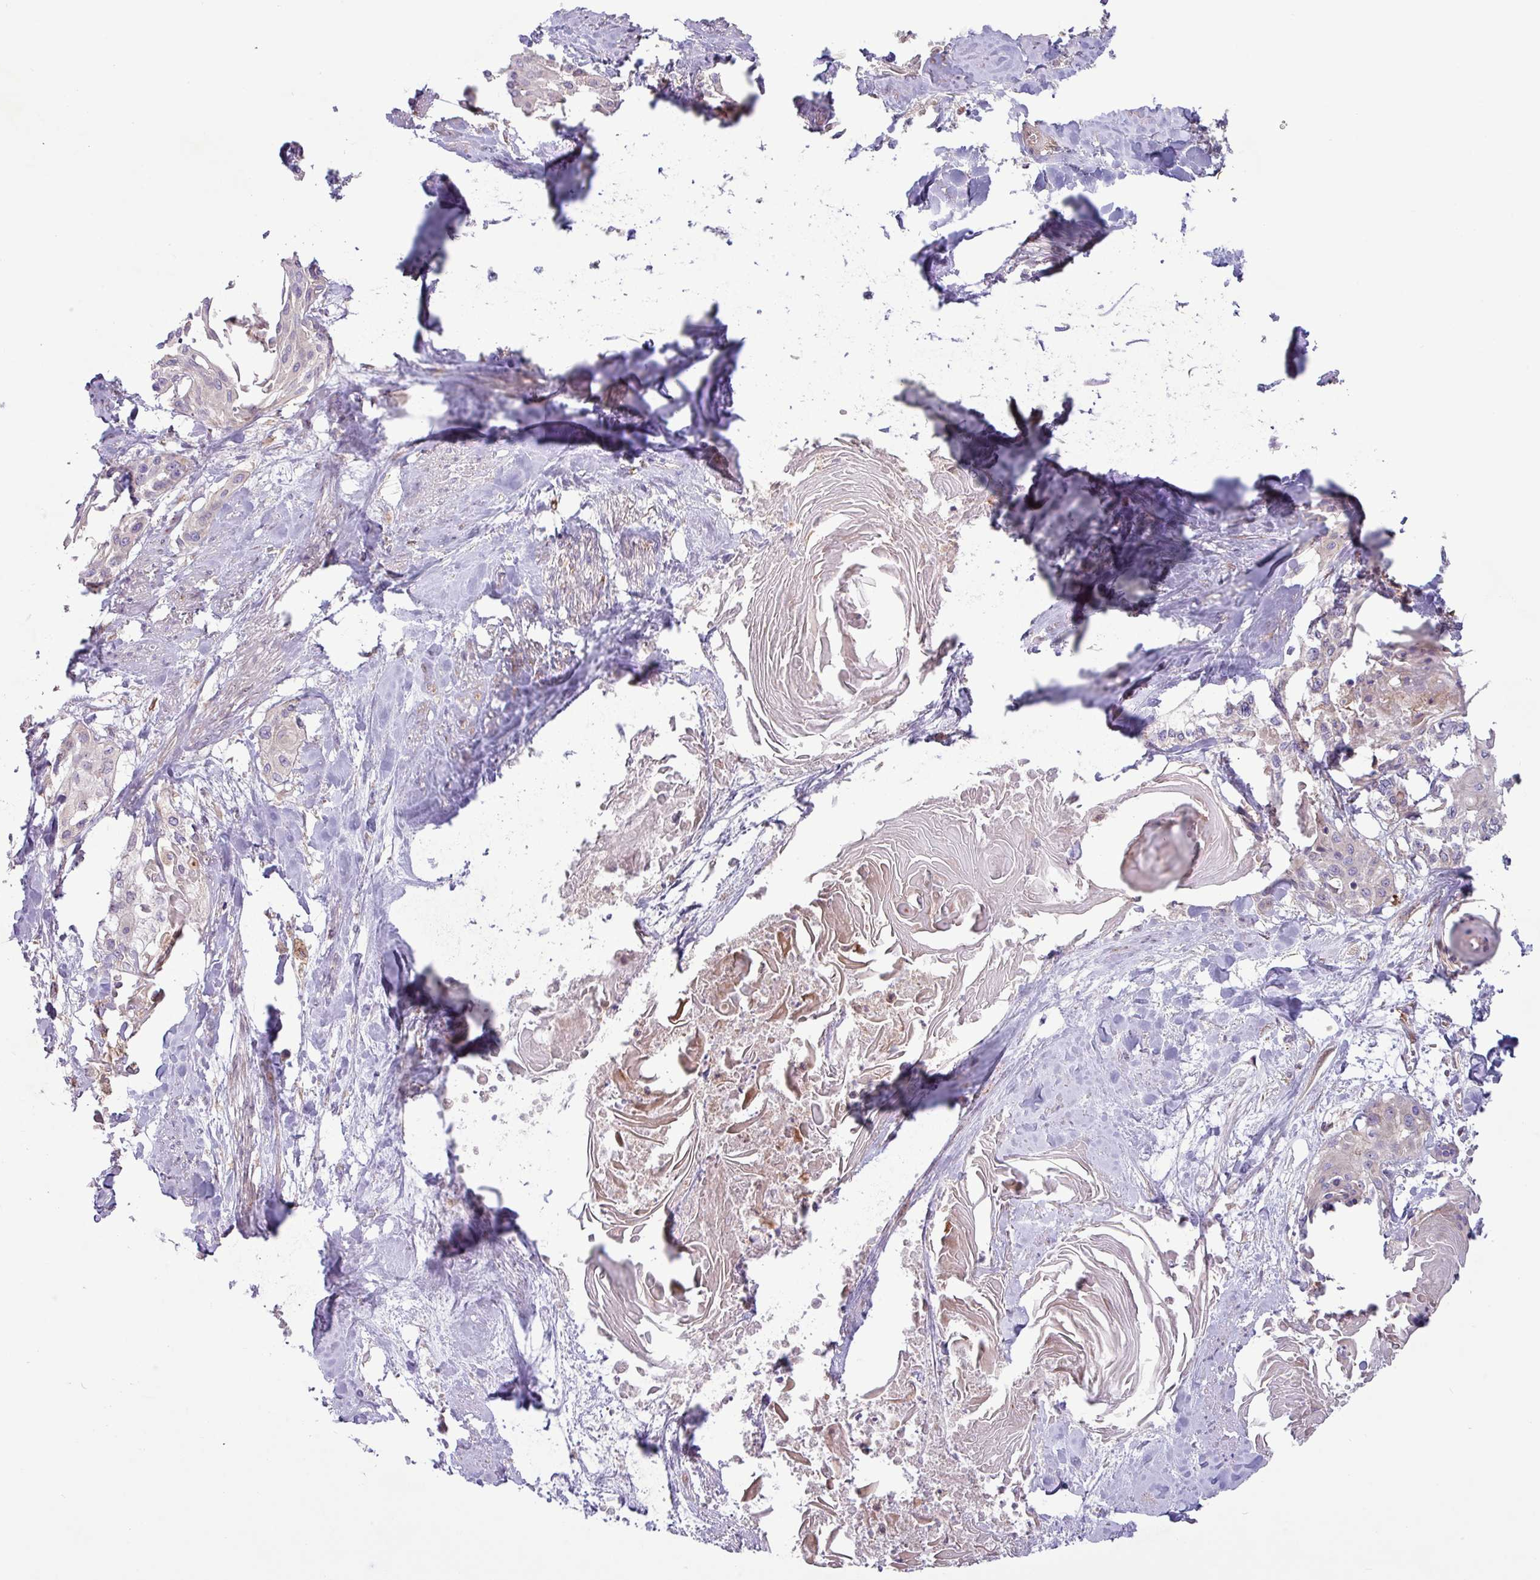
{"staining": {"intensity": "negative", "quantity": "none", "location": "none"}, "tissue": "cervical cancer", "cell_type": "Tumor cells", "image_type": "cancer", "snomed": [{"axis": "morphology", "description": "Squamous cell carcinoma, NOS"}, {"axis": "topography", "description": "Cervix"}], "caption": "Tumor cells show no significant staining in squamous cell carcinoma (cervical).", "gene": "RAB19", "patient": {"sex": "female", "age": 57}}